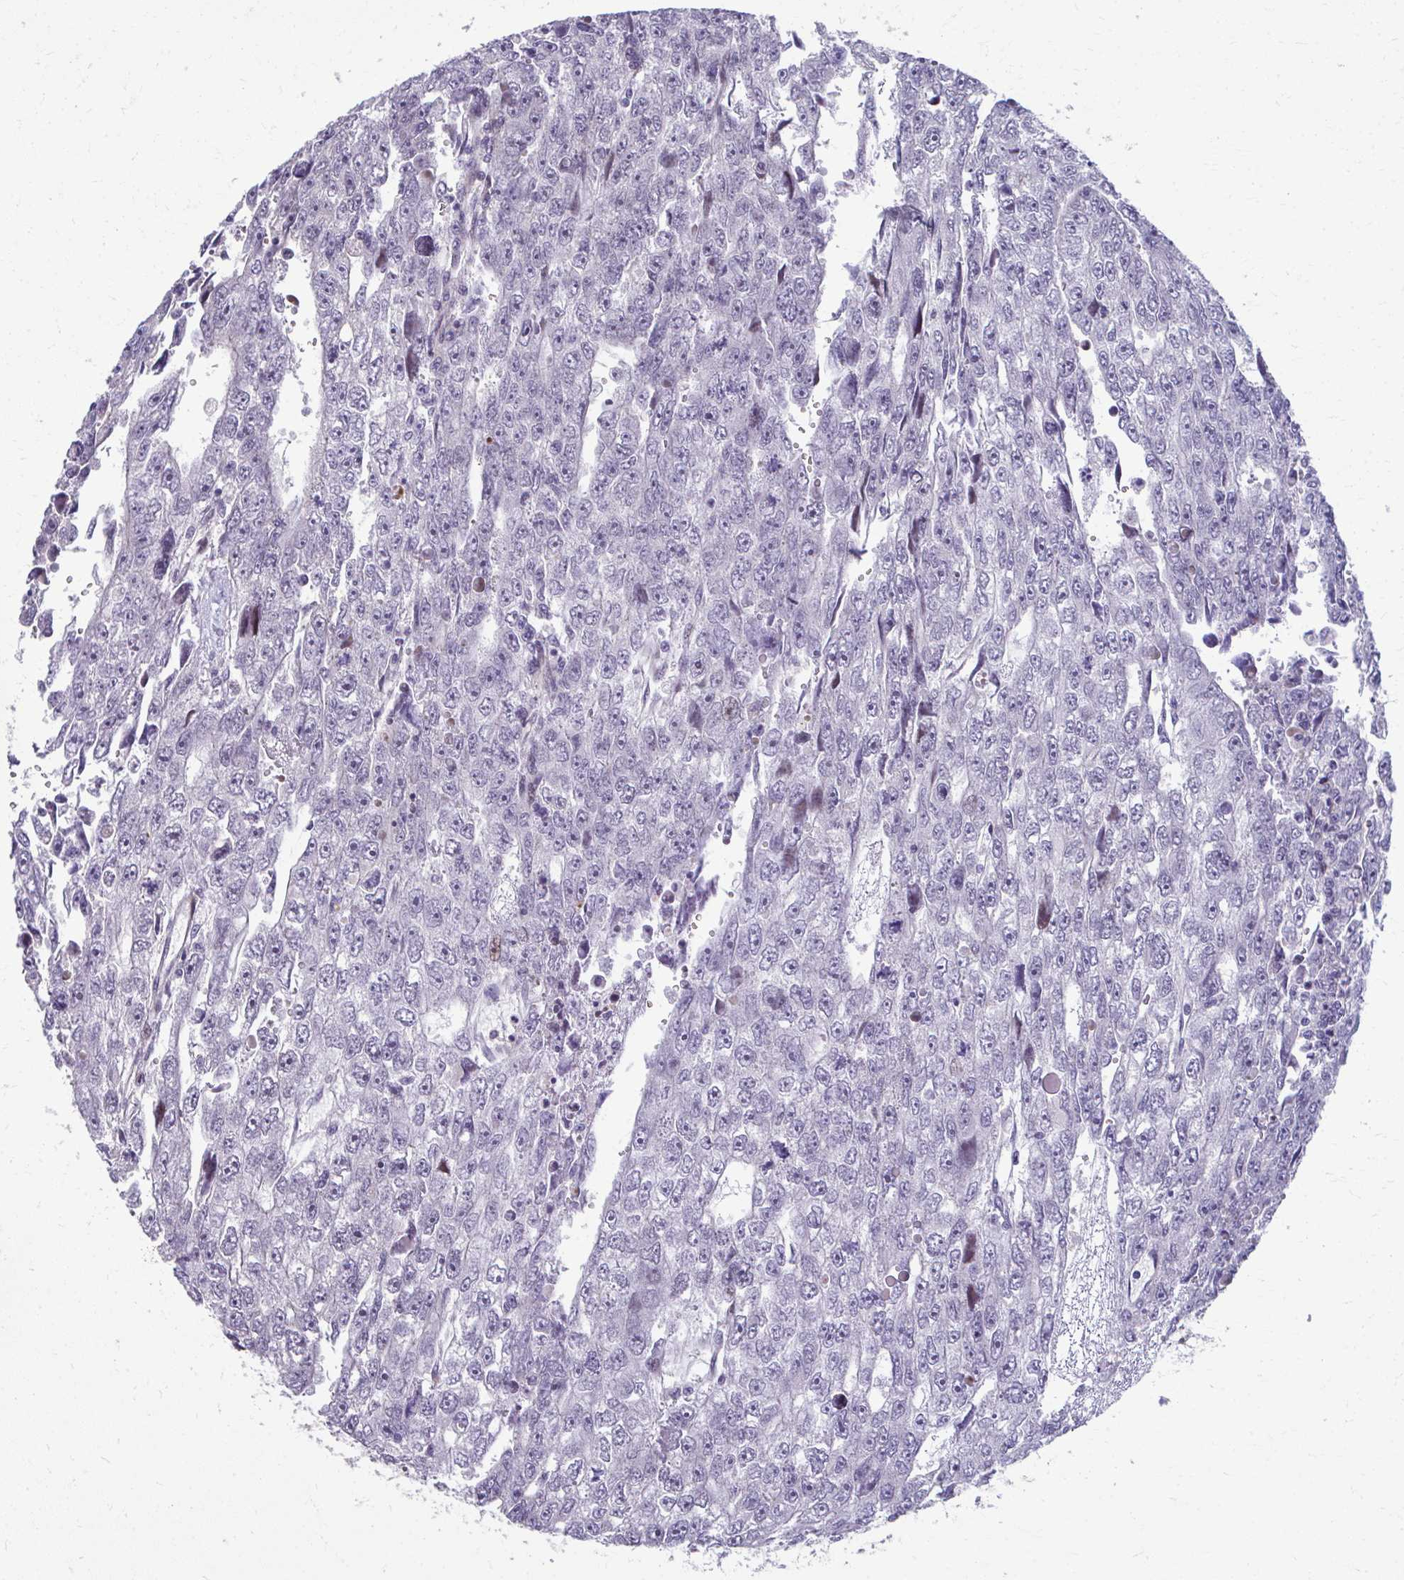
{"staining": {"intensity": "weak", "quantity": "<25%", "location": "nuclear"}, "tissue": "testis cancer", "cell_type": "Tumor cells", "image_type": "cancer", "snomed": [{"axis": "morphology", "description": "Carcinoma, Embryonal, NOS"}, {"axis": "topography", "description": "Testis"}], "caption": "A photomicrograph of human testis embryonal carcinoma is negative for staining in tumor cells.", "gene": "MAF1", "patient": {"sex": "male", "age": 20}}